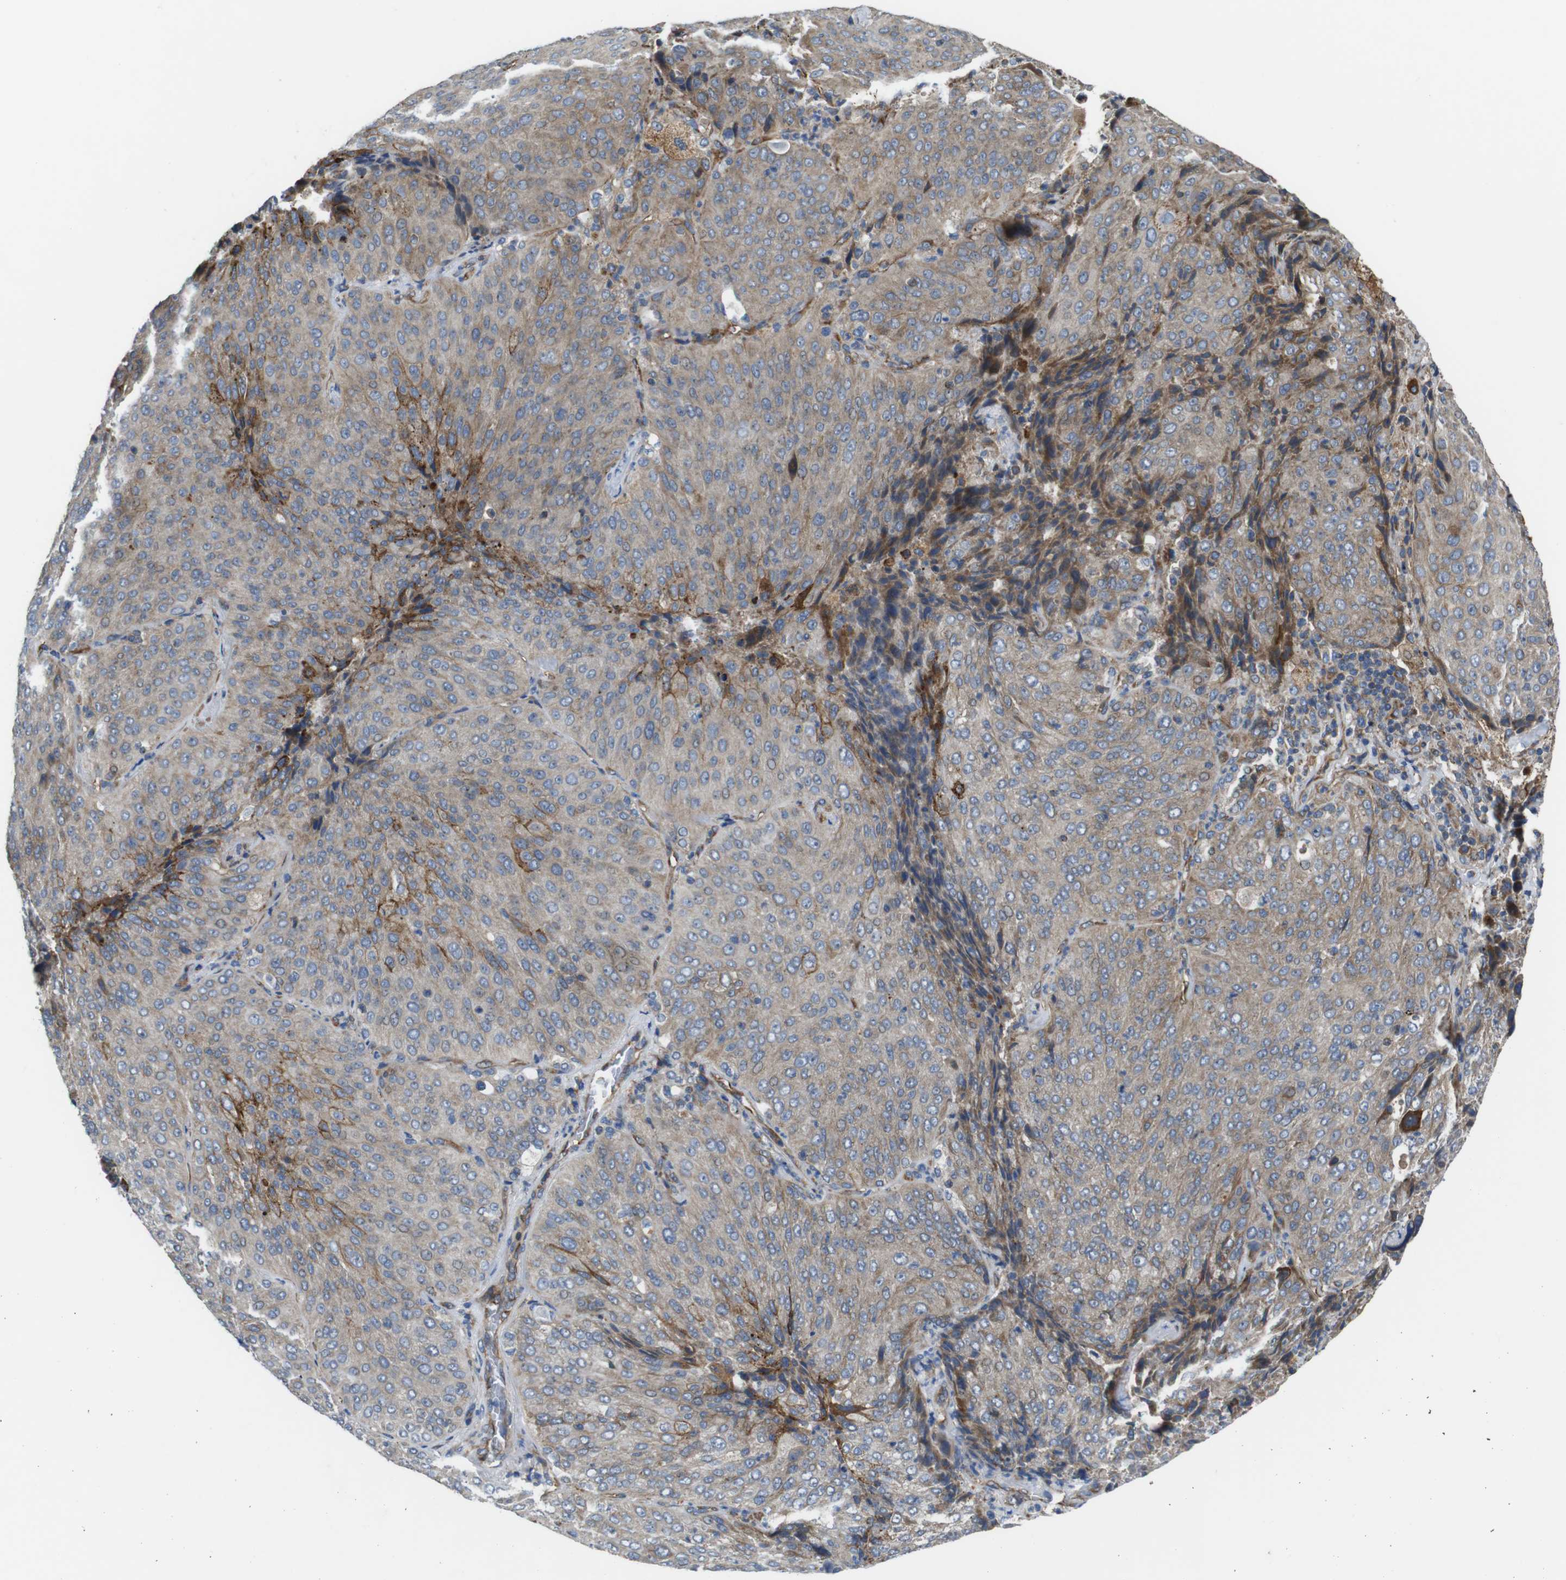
{"staining": {"intensity": "weak", "quantity": ">75%", "location": "cytoplasmic/membranous"}, "tissue": "lung cancer", "cell_type": "Tumor cells", "image_type": "cancer", "snomed": [{"axis": "morphology", "description": "Squamous cell carcinoma, NOS"}, {"axis": "topography", "description": "Lung"}], "caption": "Immunohistochemical staining of human lung cancer demonstrates low levels of weak cytoplasmic/membranous expression in approximately >75% of tumor cells.", "gene": "POMK", "patient": {"sex": "male", "age": 54}}